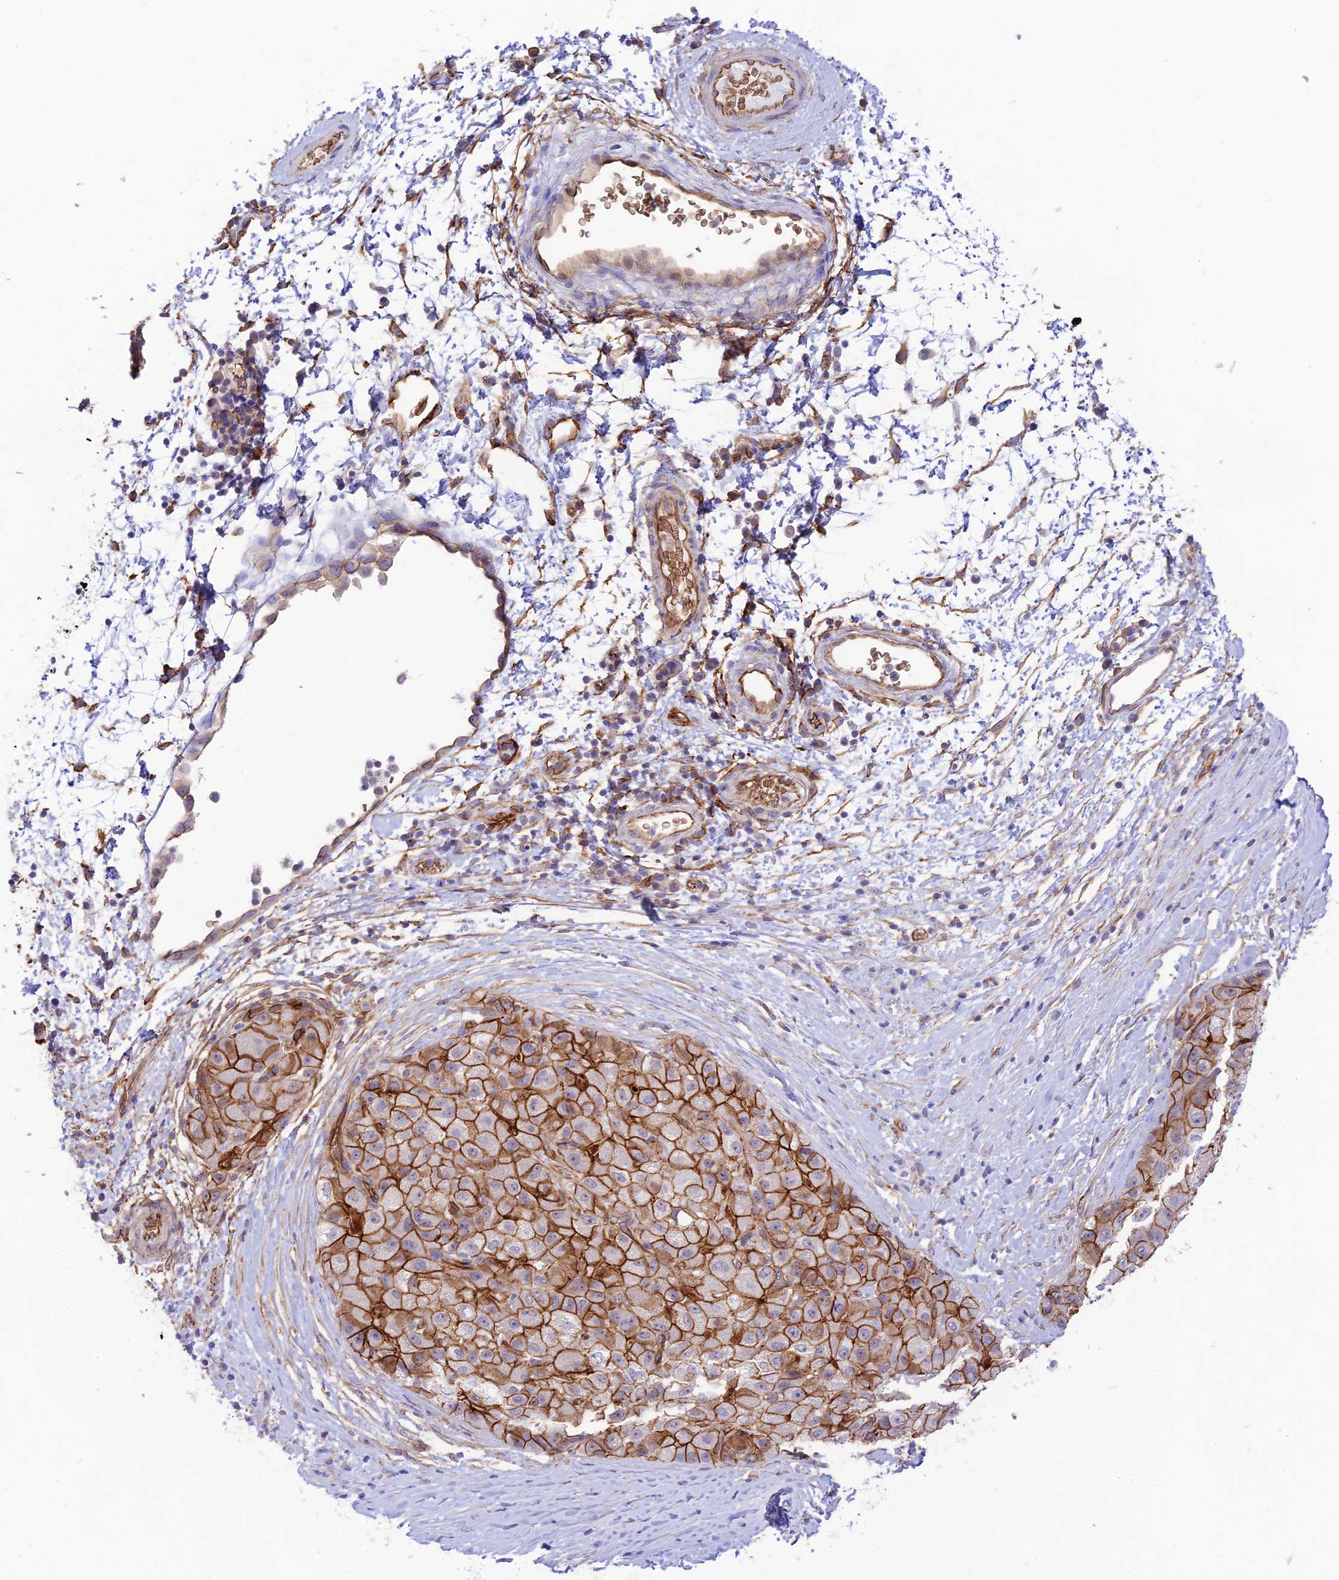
{"staining": {"intensity": "strong", "quantity": ">75%", "location": "cytoplasmic/membranous"}, "tissue": "liver cancer", "cell_type": "Tumor cells", "image_type": "cancer", "snomed": [{"axis": "morphology", "description": "Carcinoma, Hepatocellular, NOS"}, {"axis": "topography", "description": "Liver"}], "caption": "Immunohistochemistry (IHC) photomicrograph of neoplastic tissue: human liver cancer stained using IHC displays high levels of strong protein expression localized specifically in the cytoplasmic/membranous of tumor cells, appearing as a cytoplasmic/membranous brown color.", "gene": "YPEL5", "patient": {"sex": "male", "age": 80}}